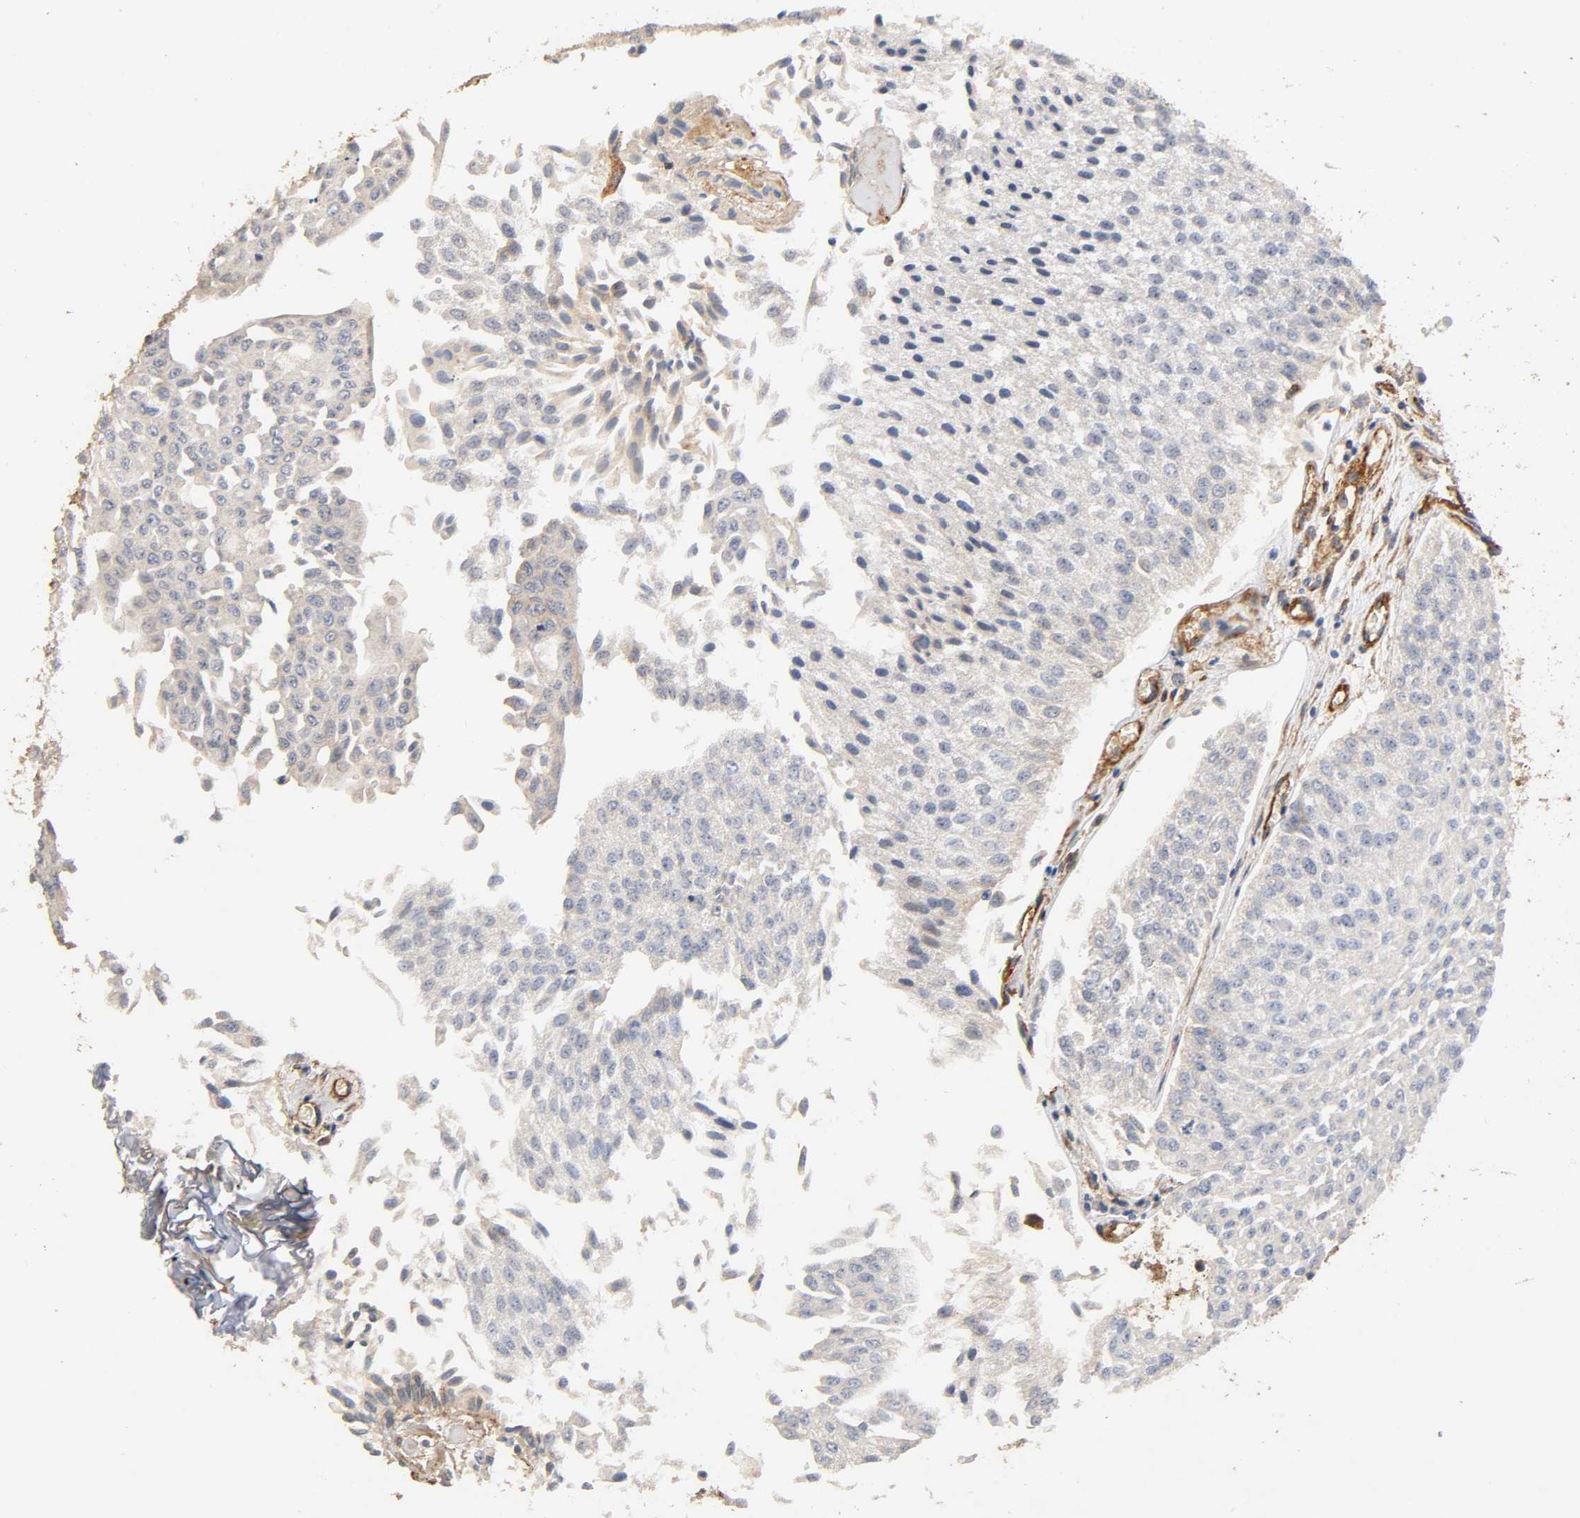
{"staining": {"intensity": "negative", "quantity": "none", "location": "none"}, "tissue": "urothelial cancer", "cell_type": "Tumor cells", "image_type": "cancer", "snomed": [{"axis": "morphology", "description": "Urothelial carcinoma, Low grade"}, {"axis": "topography", "description": "Urinary bladder"}], "caption": "Immunohistochemistry micrograph of human low-grade urothelial carcinoma stained for a protein (brown), which exhibits no positivity in tumor cells.", "gene": "IFITM3", "patient": {"sex": "male", "age": 86}}